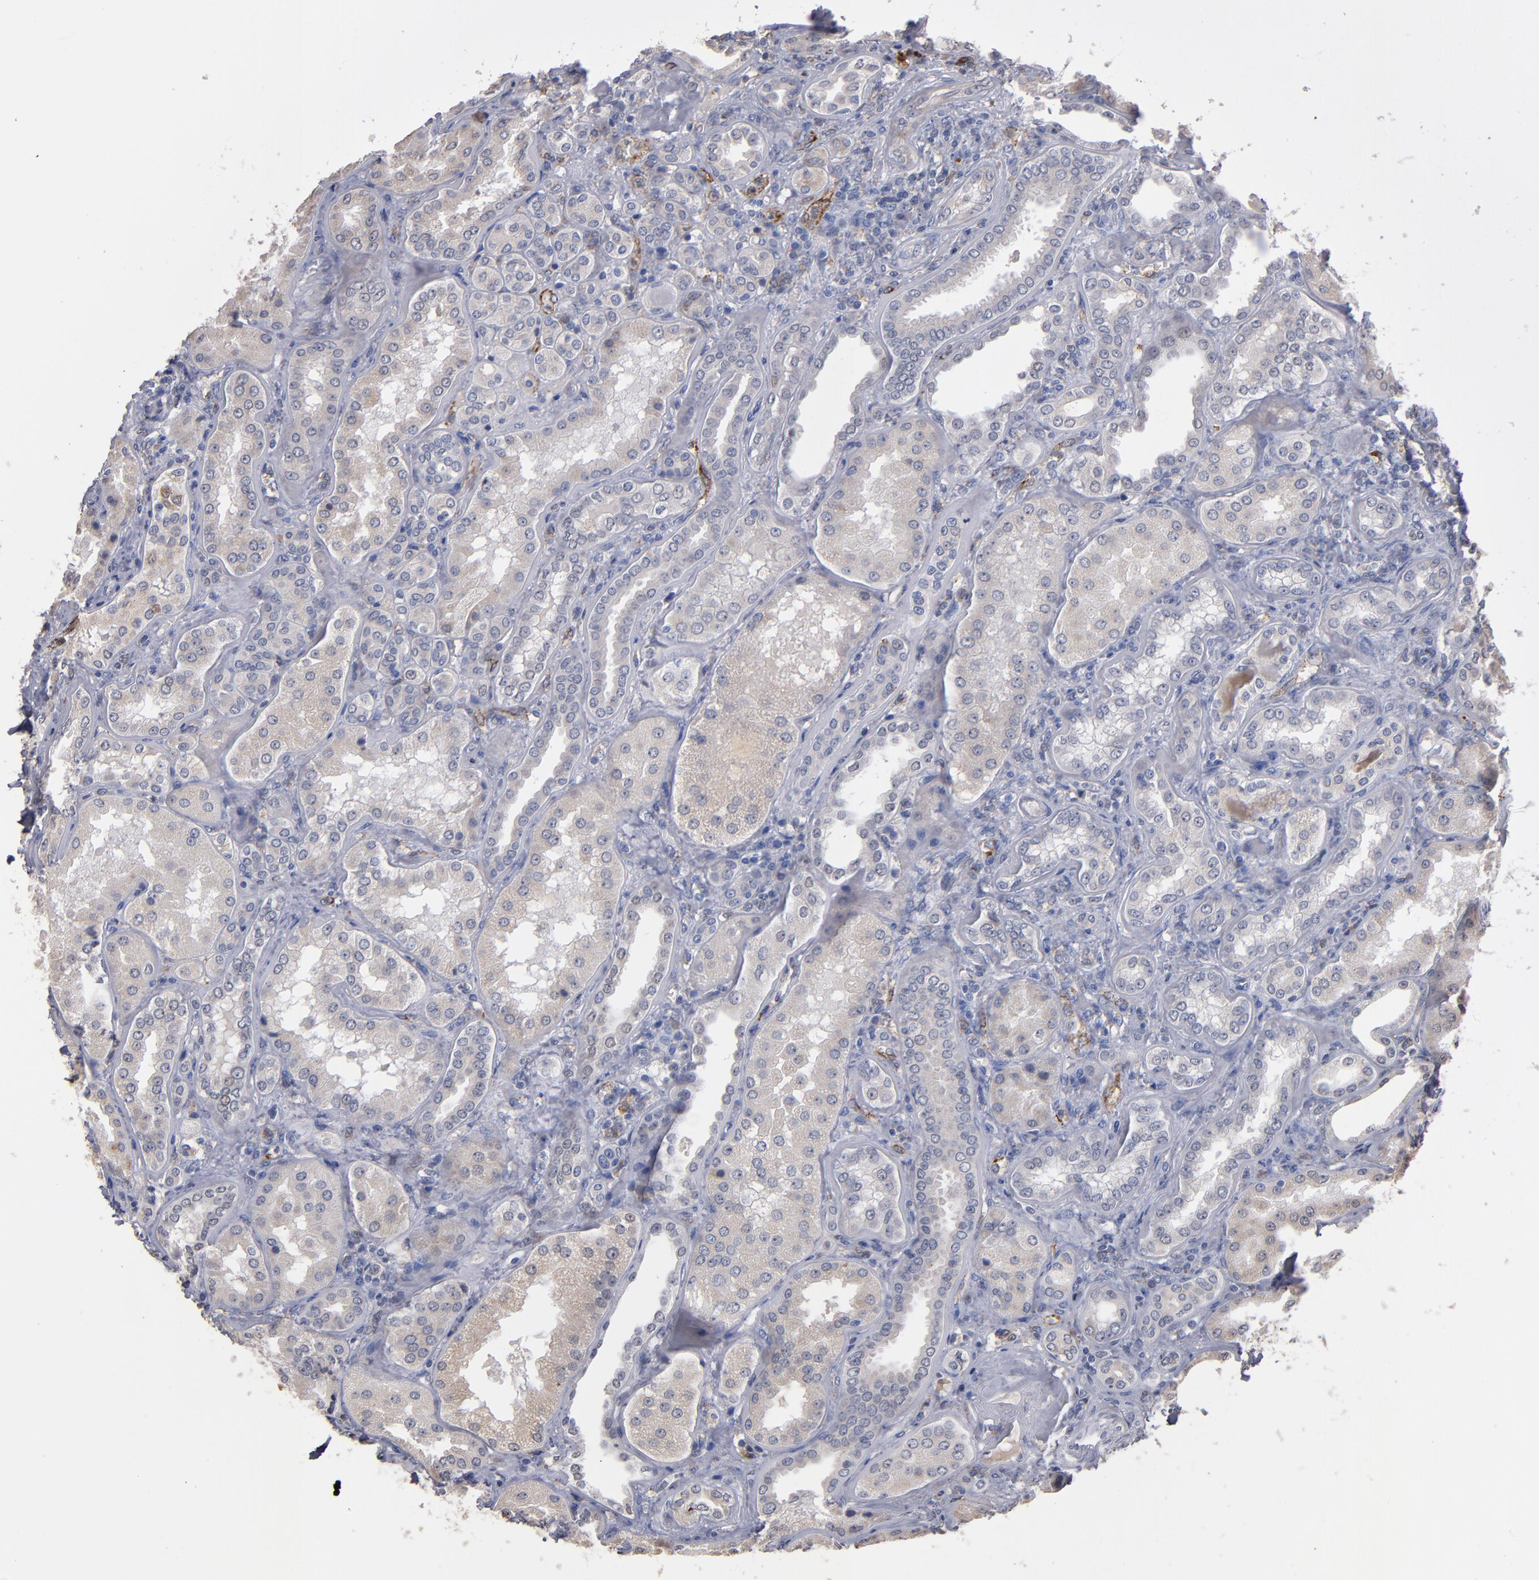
{"staining": {"intensity": "moderate", "quantity": "<25%", "location": "cytoplasmic/membranous"}, "tissue": "kidney", "cell_type": "Cells in glomeruli", "image_type": "normal", "snomed": [{"axis": "morphology", "description": "Normal tissue, NOS"}, {"axis": "topography", "description": "Kidney"}], "caption": "Protein staining of benign kidney exhibits moderate cytoplasmic/membranous positivity in about <25% of cells in glomeruli.", "gene": "SELP", "patient": {"sex": "female", "age": 56}}